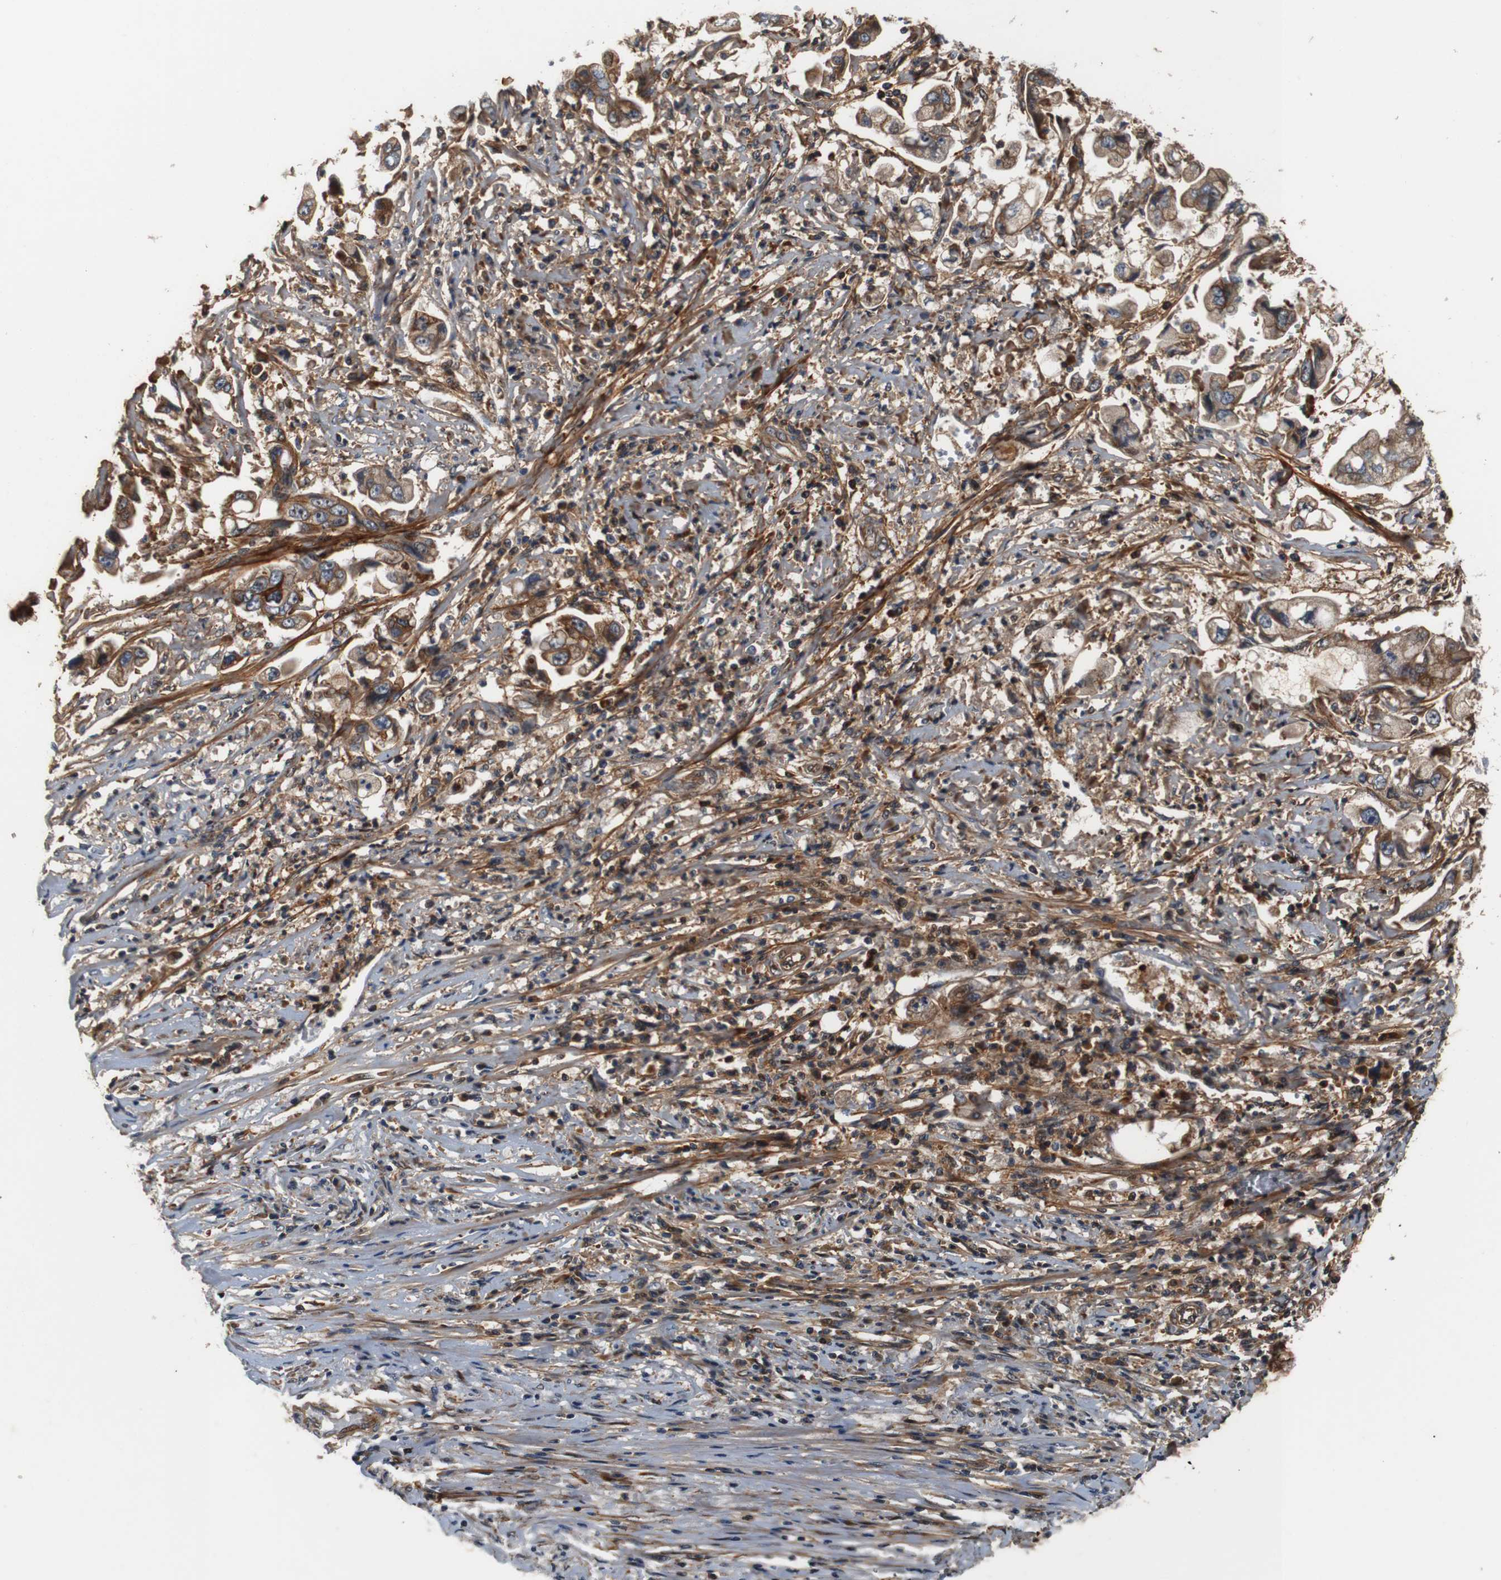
{"staining": {"intensity": "moderate", "quantity": ">75%", "location": "cytoplasmic/membranous"}, "tissue": "stomach cancer", "cell_type": "Tumor cells", "image_type": "cancer", "snomed": [{"axis": "morphology", "description": "Adenocarcinoma, NOS"}, {"axis": "topography", "description": "Stomach"}], "caption": "A micrograph of adenocarcinoma (stomach) stained for a protein demonstrates moderate cytoplasmic/membranous brown staining in tumor cells. The staining is performed using DAB brown chromogen to label protein expression. The nuclei are counter-stained blue using hematoxylin.", "gene": "LRP4", "patient": {"sex": "male", "age": 62}}